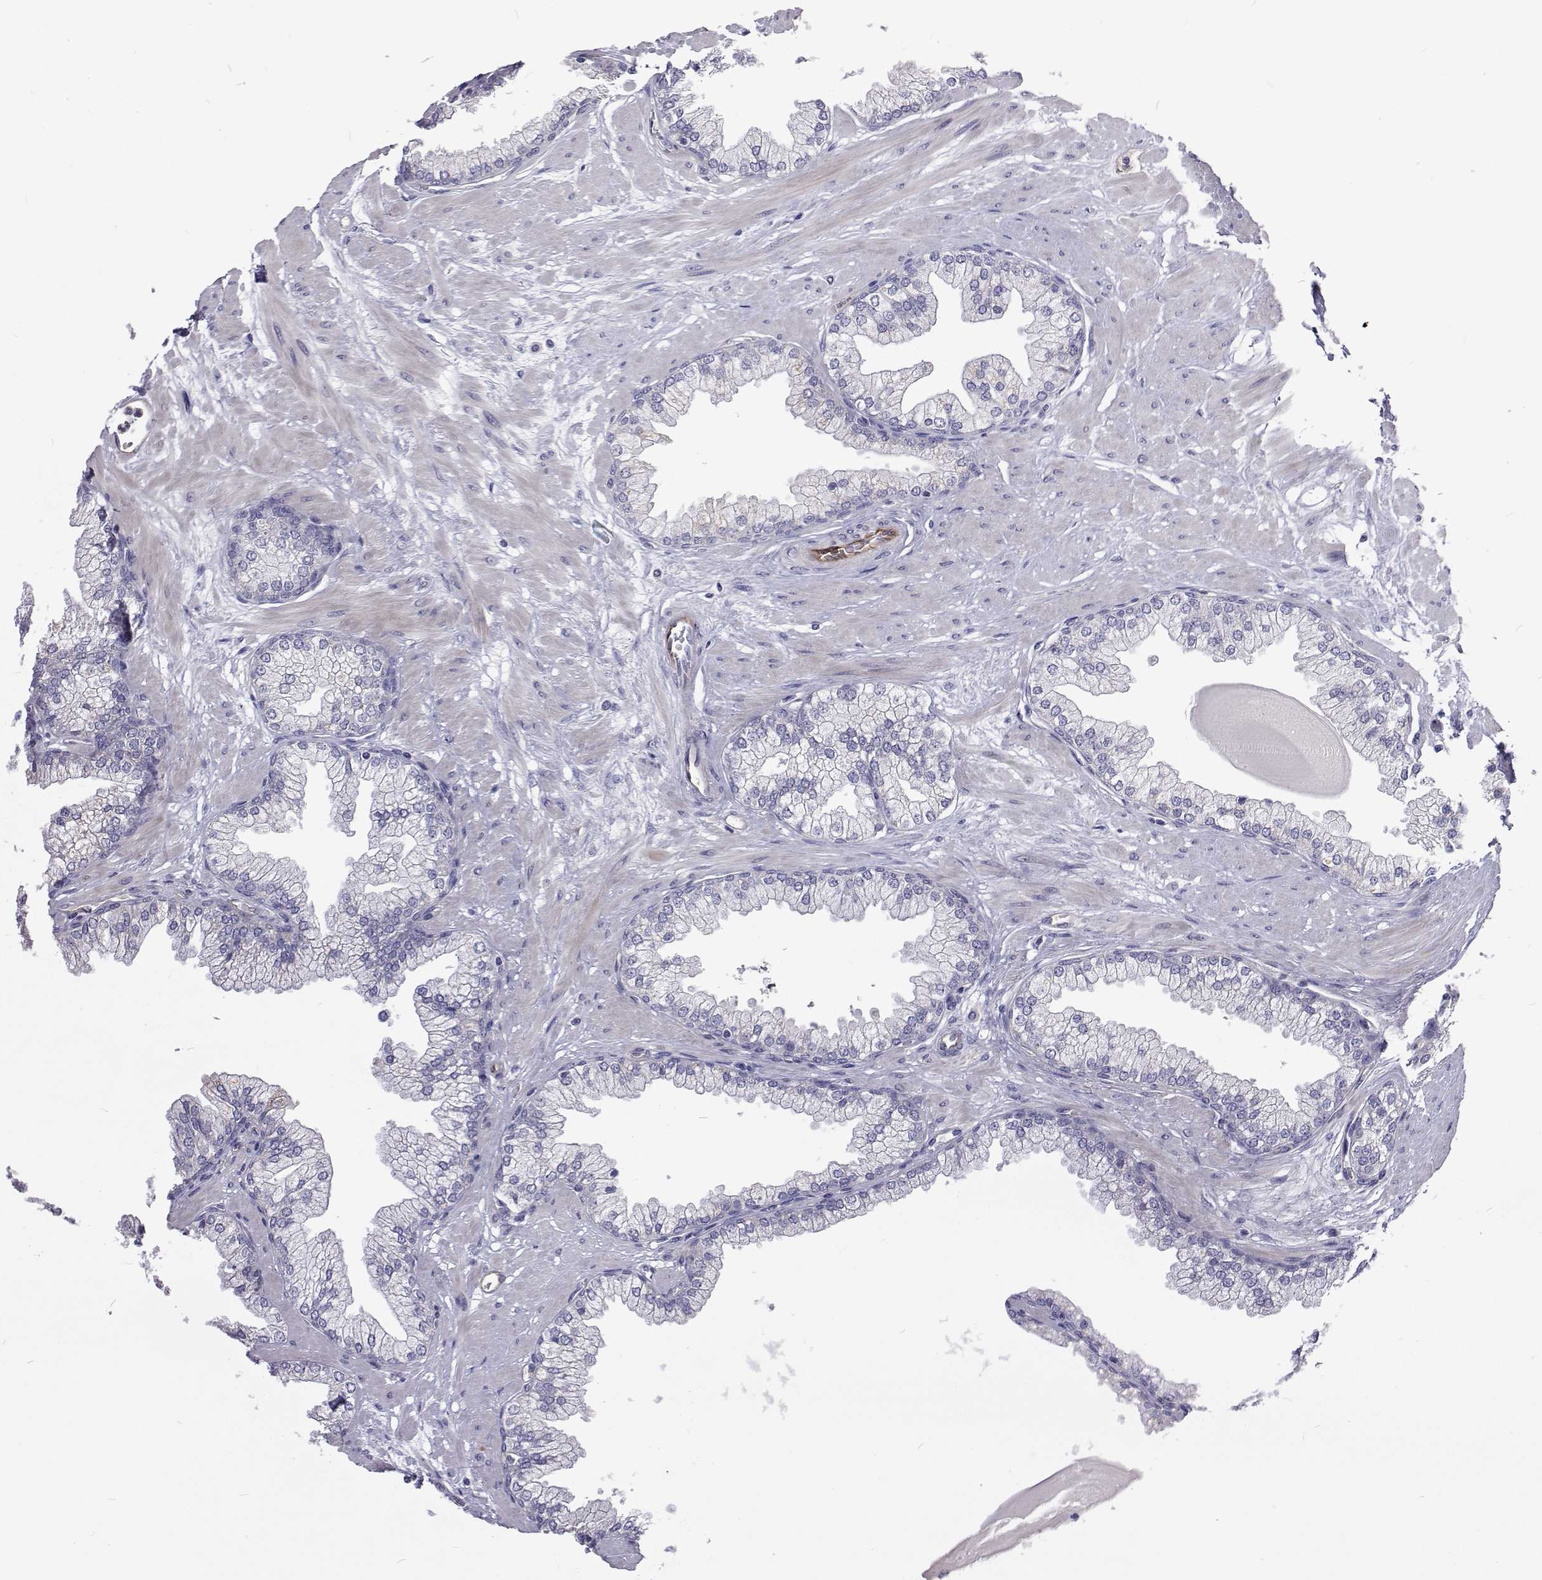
{"staining": {"intensity": "negative", "quantity": "none", "location": "none"}, "tissue": "prostate", "cell_type": "Glandular cells", "image_type": "normal", "snomed": [{"axis": "morphology", "description": "Normal tissue, NOS"}, {"axis": "topography", "description": "Prostate"}, {"axis": "topography", "description": "Peripheral nerve tissue"}], "caption": "A high-resolution image shows immunohistochemistry staining of unremarkable prostate, which displays no significant expression in glandular cells.", "gene": "NPR3", "patient": {"sex": "male", "age": 61}}